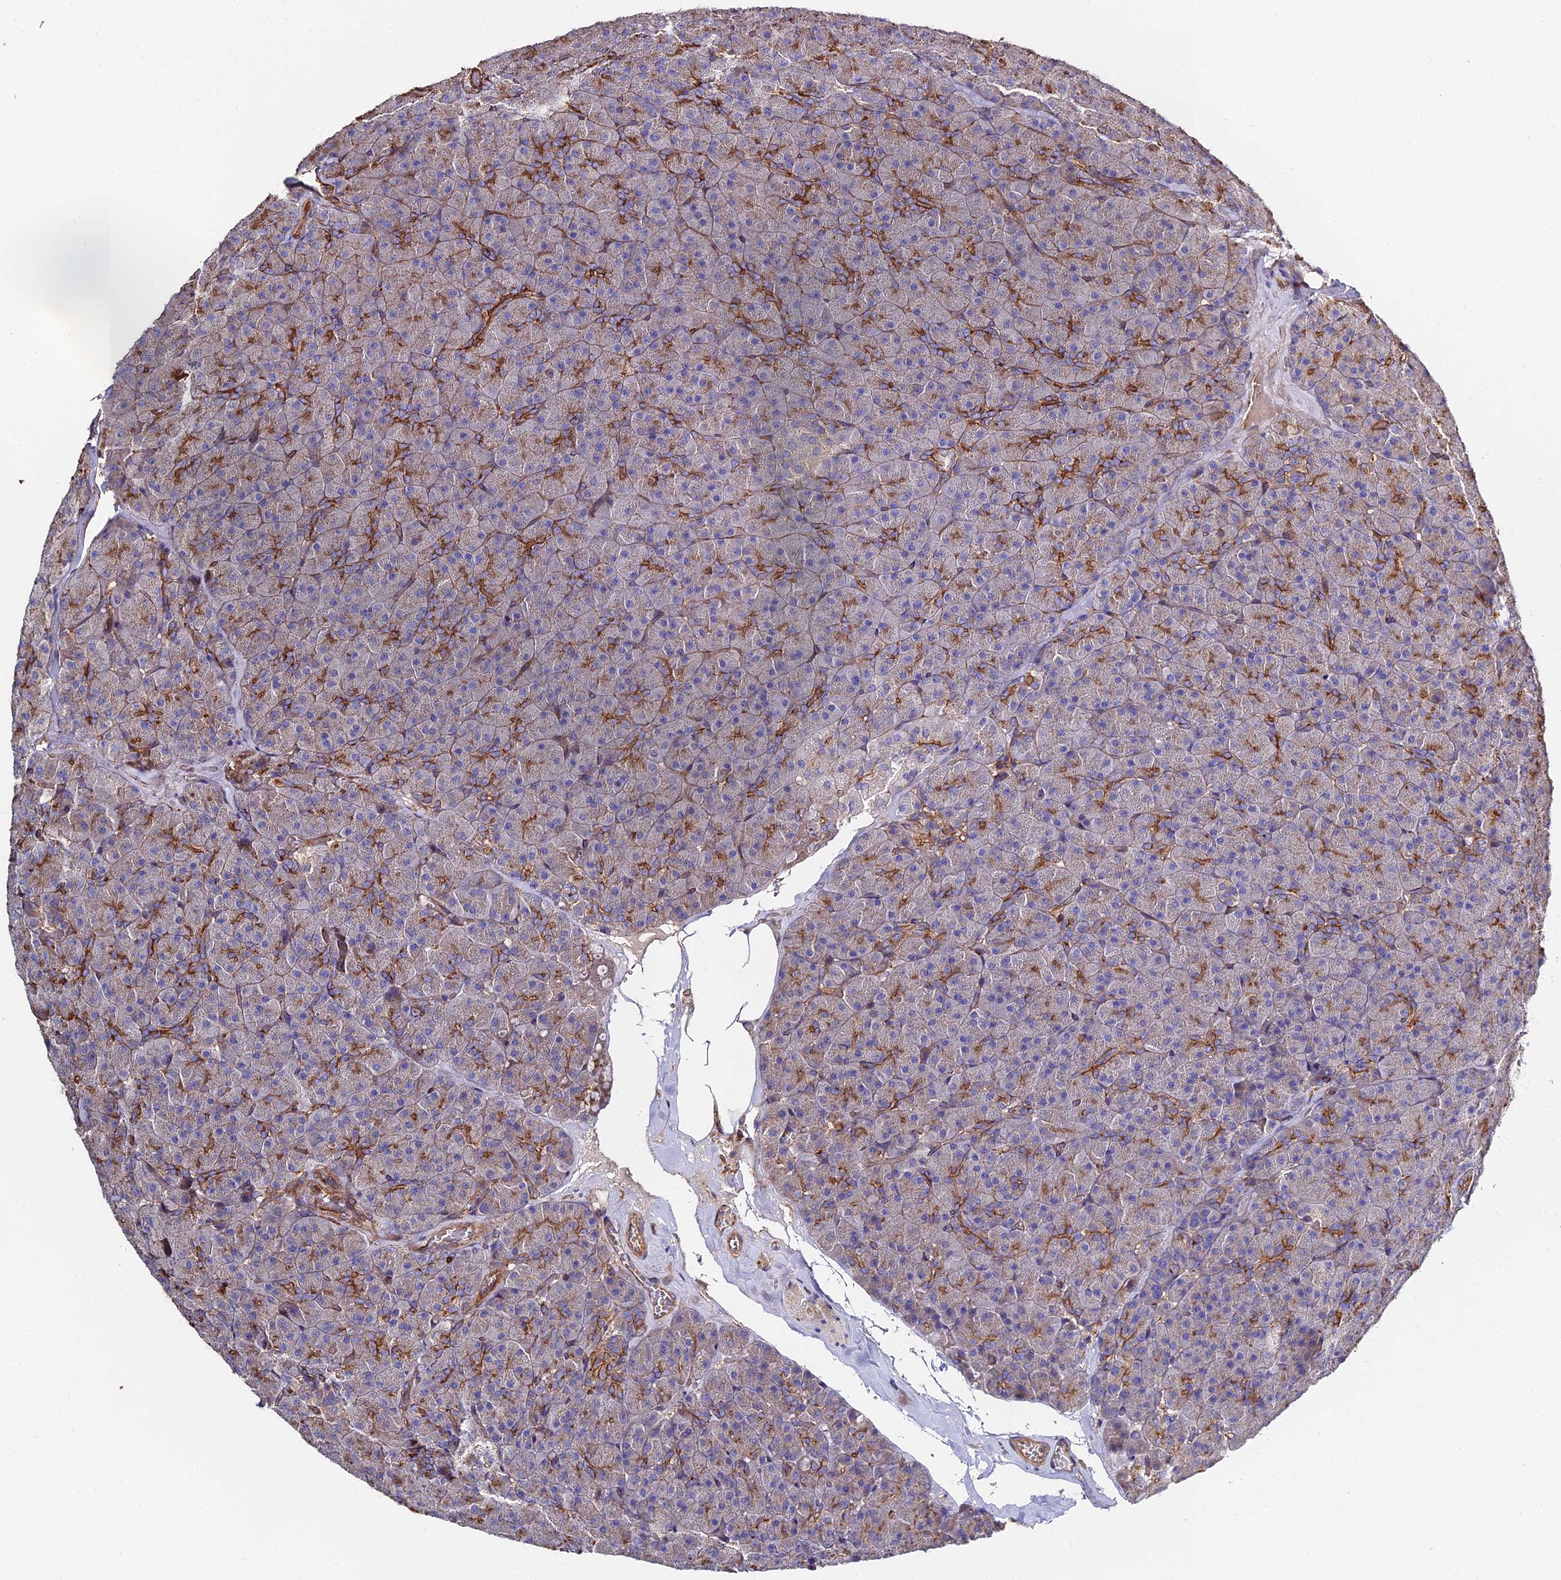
{"staining": {"intensity": "moderate", "quantity": "25%-75%", "location": "cytoplasmic/membranous"}, "tissue": "pancreas", "cell_type": "Exocrine glandular cells", "image_type": "normal", "snomed": [{"axis": "morphology", "description": "Normal tissue, NOS"}, {"axis": "topography", "description": "Pancreas"}], "caption": "IHC histopathology image of unremarkable human pancreas stained for a protein (brown), which displays medium levels of moderate cytoplasmic/membranous positivity in about 25%-75% of exocrine glandular cells.", "gene": "EXT1", "patient": {"sex": "male", "age": 36}}